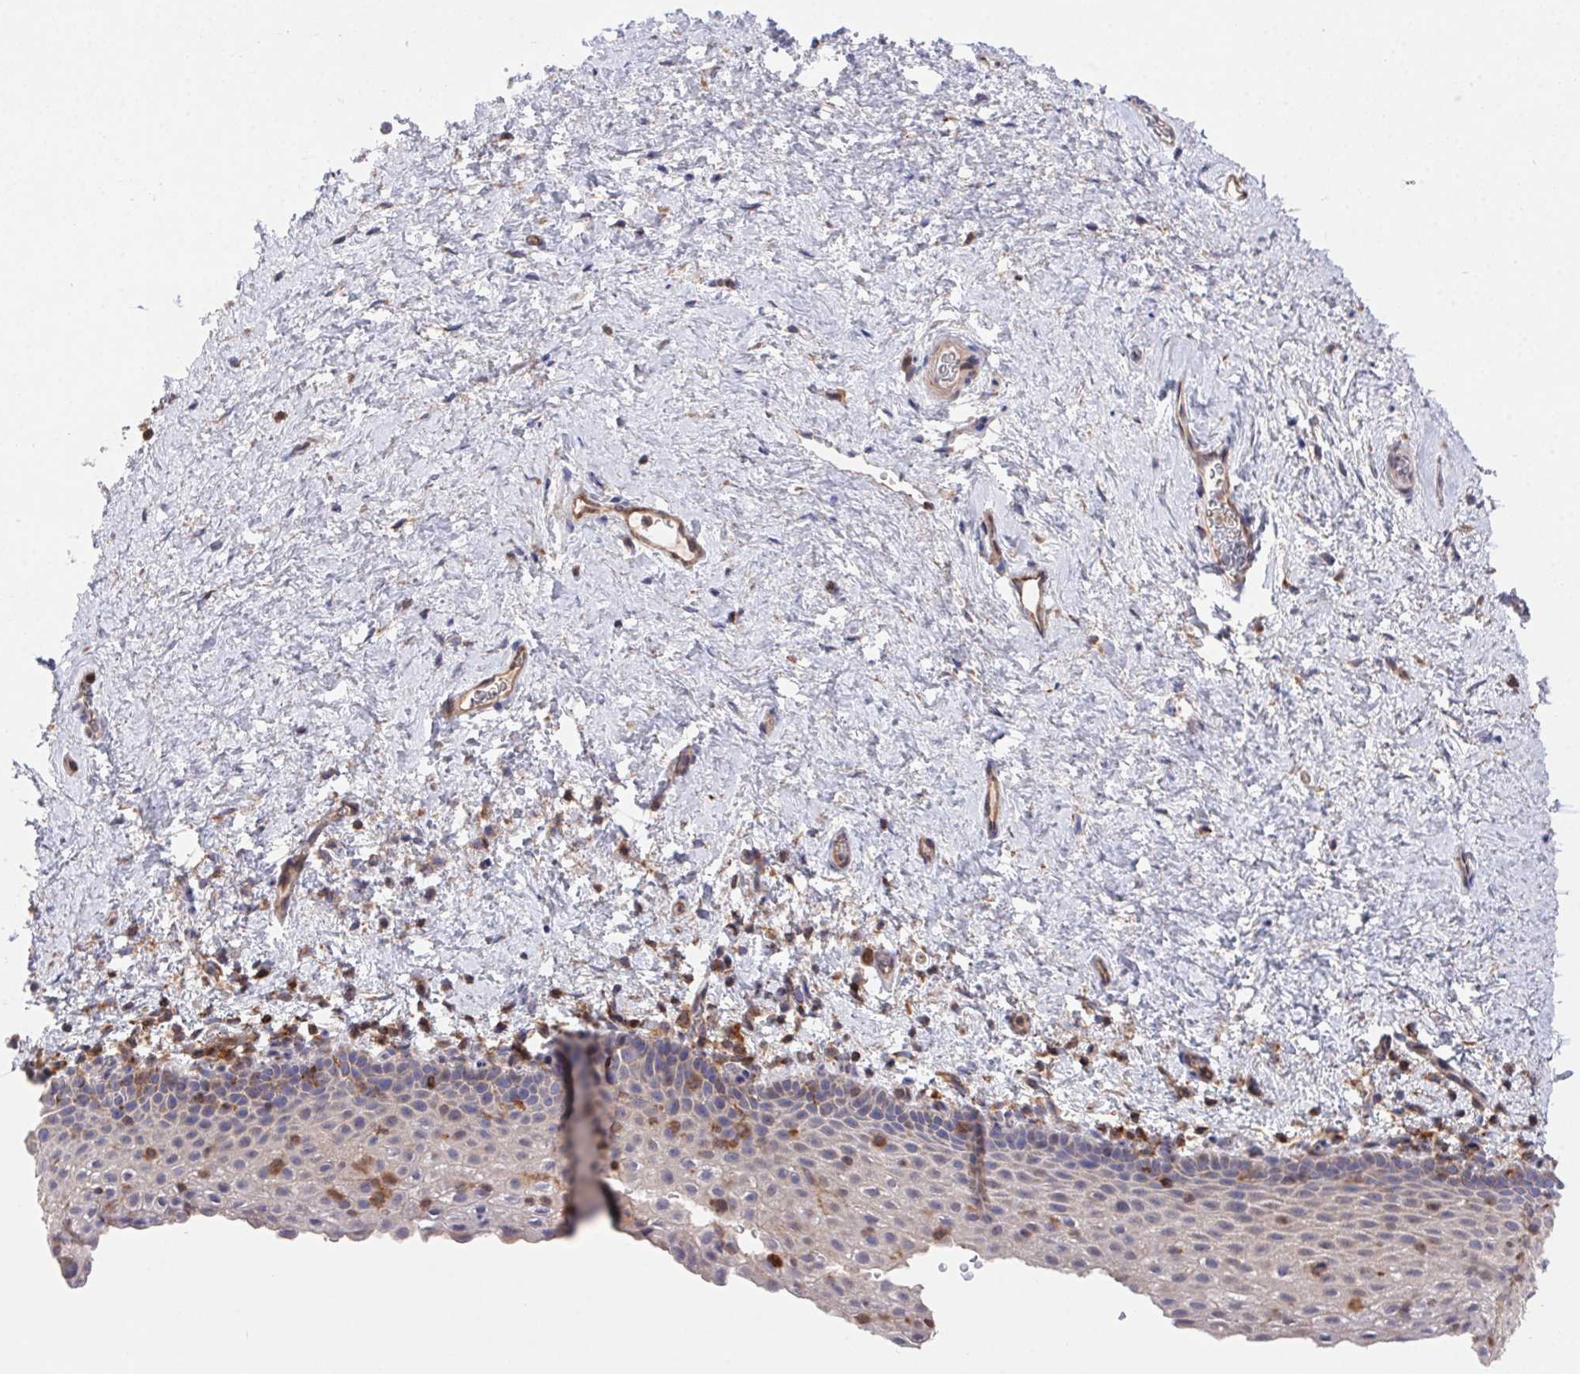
{"staining": {"intensity": "negative", "quantity": "none", "location": "none"}, "tissue": "vagina", "cell_type": "Squamous epithelial cells", "image_type": "normal", "snomed": [{"axis": "morphology", "description": "Normal tissue, NOS"}, {"axis": "topography", "description": "Vagina"}], "caption": "This photomicrograph is of unremarkable vagina stained with IHC to label a protein in brown with the nuclei are counter-stained blue. There is no expression in squamous epithelial cells.", "gene": "FAM241A", "patient": {"sex": "female", "age": 61}}